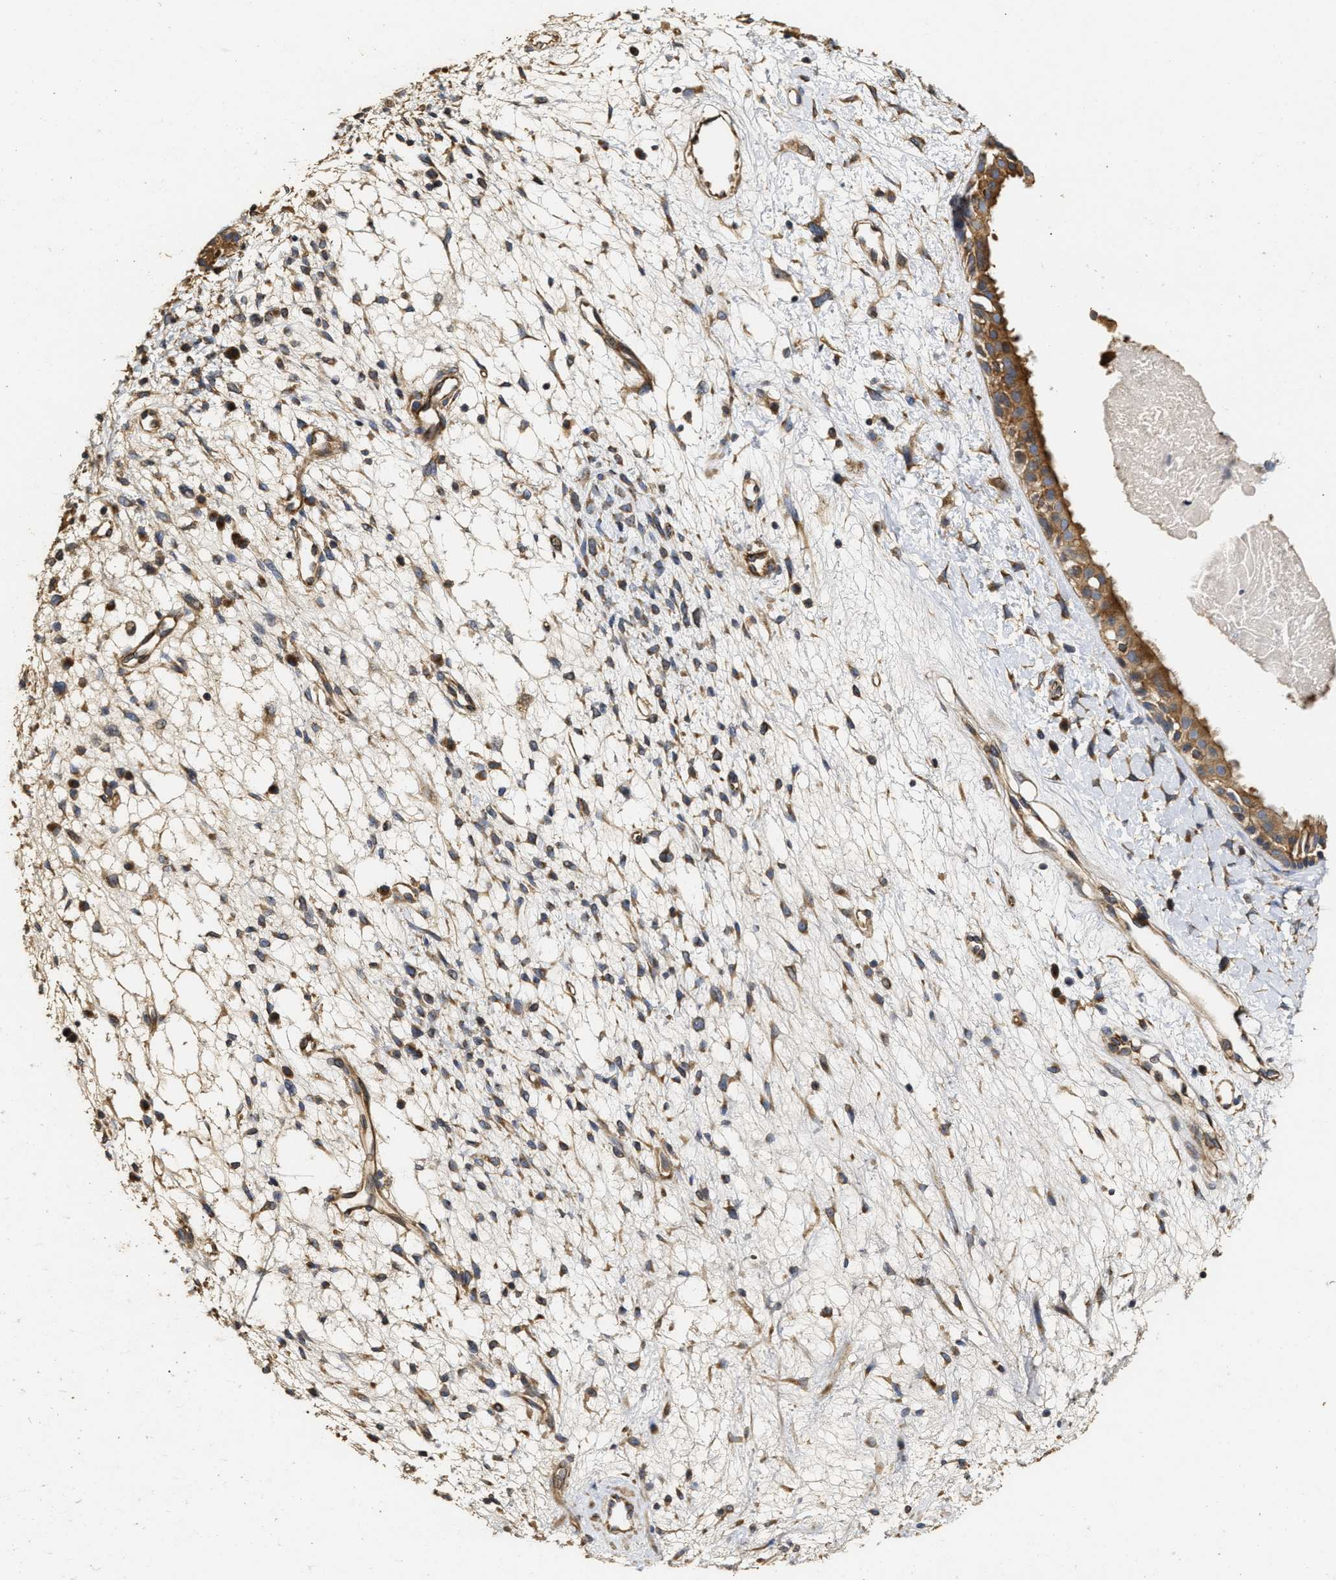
{"staining": {"intensity": "moderate", "quantity": ">75%", "location": "cytoplasmic/membranous"}, "tissue": "nasopharynx", "cell_type": "Respiratory epithelial cells", "image_type": "normal", "snomed": [{"axis": "morphology", "description": "Normal tissue, NOS"}, {"axis": "topography", "description": "Nasopharynx"}], "caption": "Immunohistochemistry (DAB) staining of benign human nasopharynx exhibits moderate cytoplasmic/membranous protein staining in about >75% of respiratory epithelial cells.", "gene": "NAV1", "patient": {"sex": "male", "age": 22}}